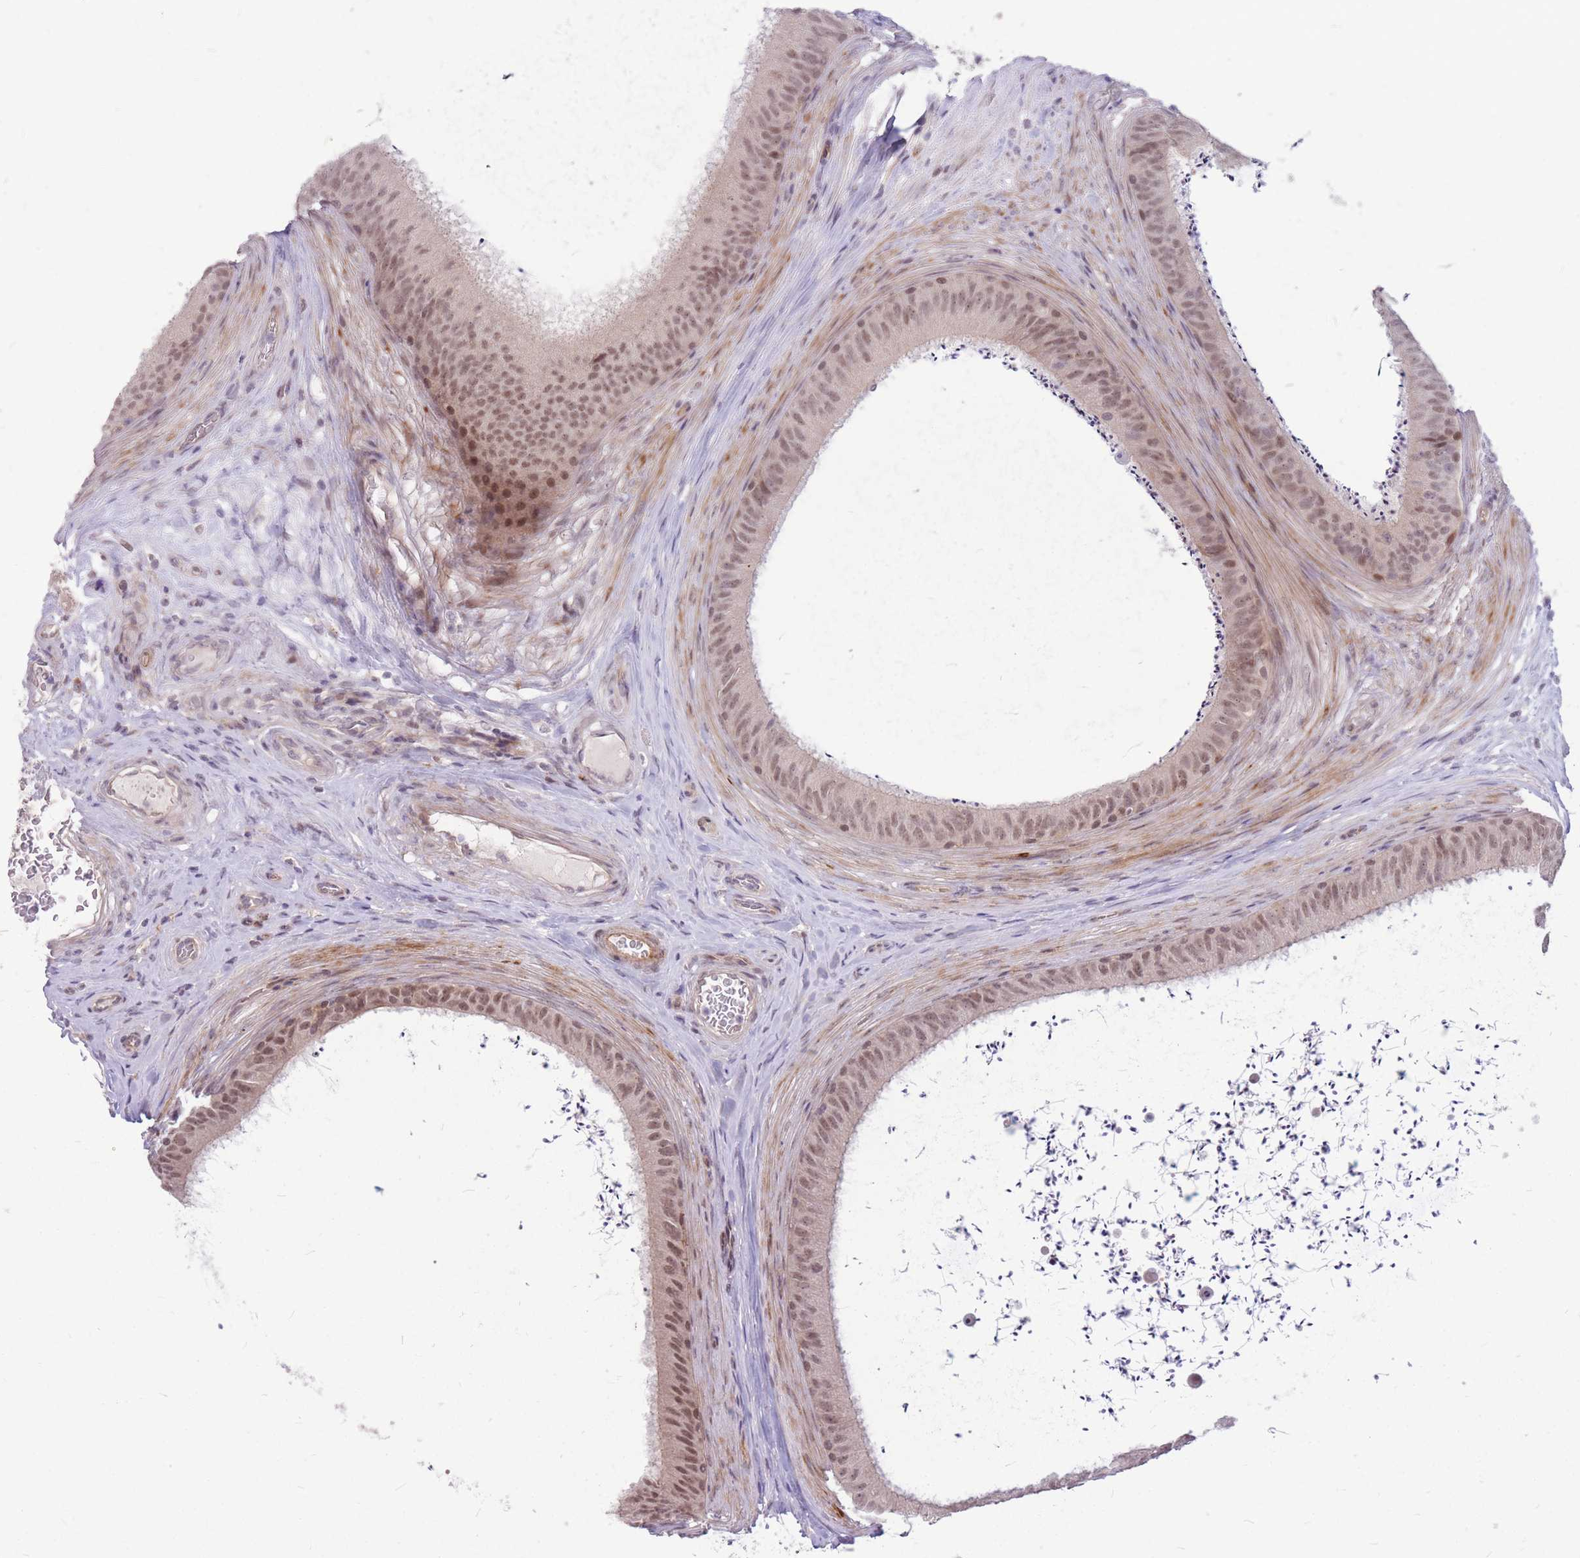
{"staining": {"intensity": "moderate", "quantity": ">75%", "location": "nuclear"}, "tissue": "epididymis", "cell_type": "Glandular cells", "image_type": "normal", "snomed": [{"axis": "morphology", "description": "Normal tissue, NOS"}, {"axis": "topography", "description": "Testis"}, {"axis": "topography", "description": "Epididymis"}], "caption": "Immunohistochemistry (IHC) (DAB) staining of normal human epididymis demonstrates moderate nuclear protein expression in about >75% of glandular cells. Ihc stains the protein of interest in brown and the nuclei are stained blue.", "gene": "TCF20", "patient": {"sex": "male", "age": 41}}